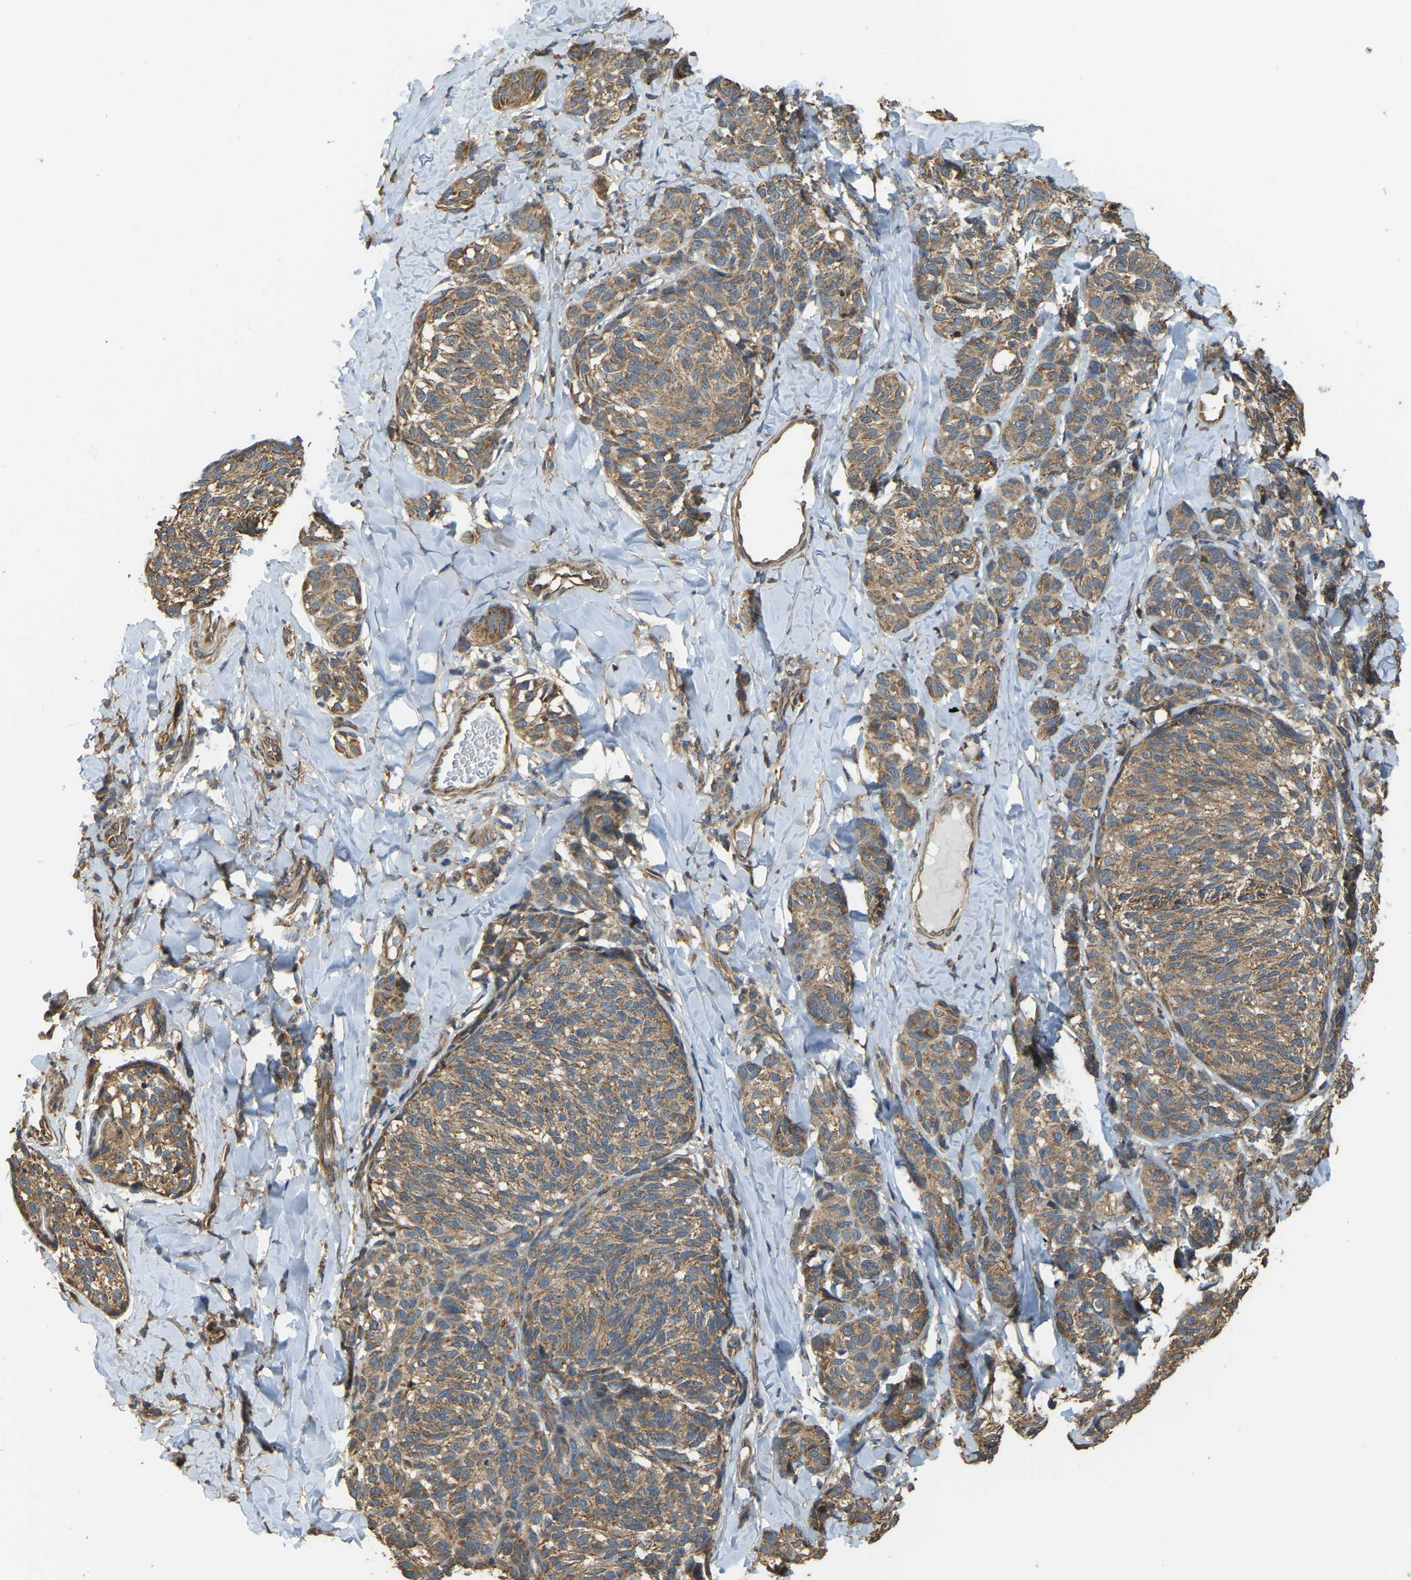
{"staining": {"intensity": "moderate", "quantity": ">75%", "location": "cytoplasmic/membranous"}, "tissue": "melanoma", "cell_type": "Tumor cells", "image_type": "cancer", "snomed": [{"axis": "morphology", "description": "Malignant melanoma, NOS"}, {"axis": "topography", "description": "Skin"}], "caption": "Human melanoma stained for a protein (brown) displays moderate cytoplasmic/membranous positive positivity in approximately >75% of tumor cells.", "gene": "GNG2", "patient": {"sex": "female", "age": 73}}